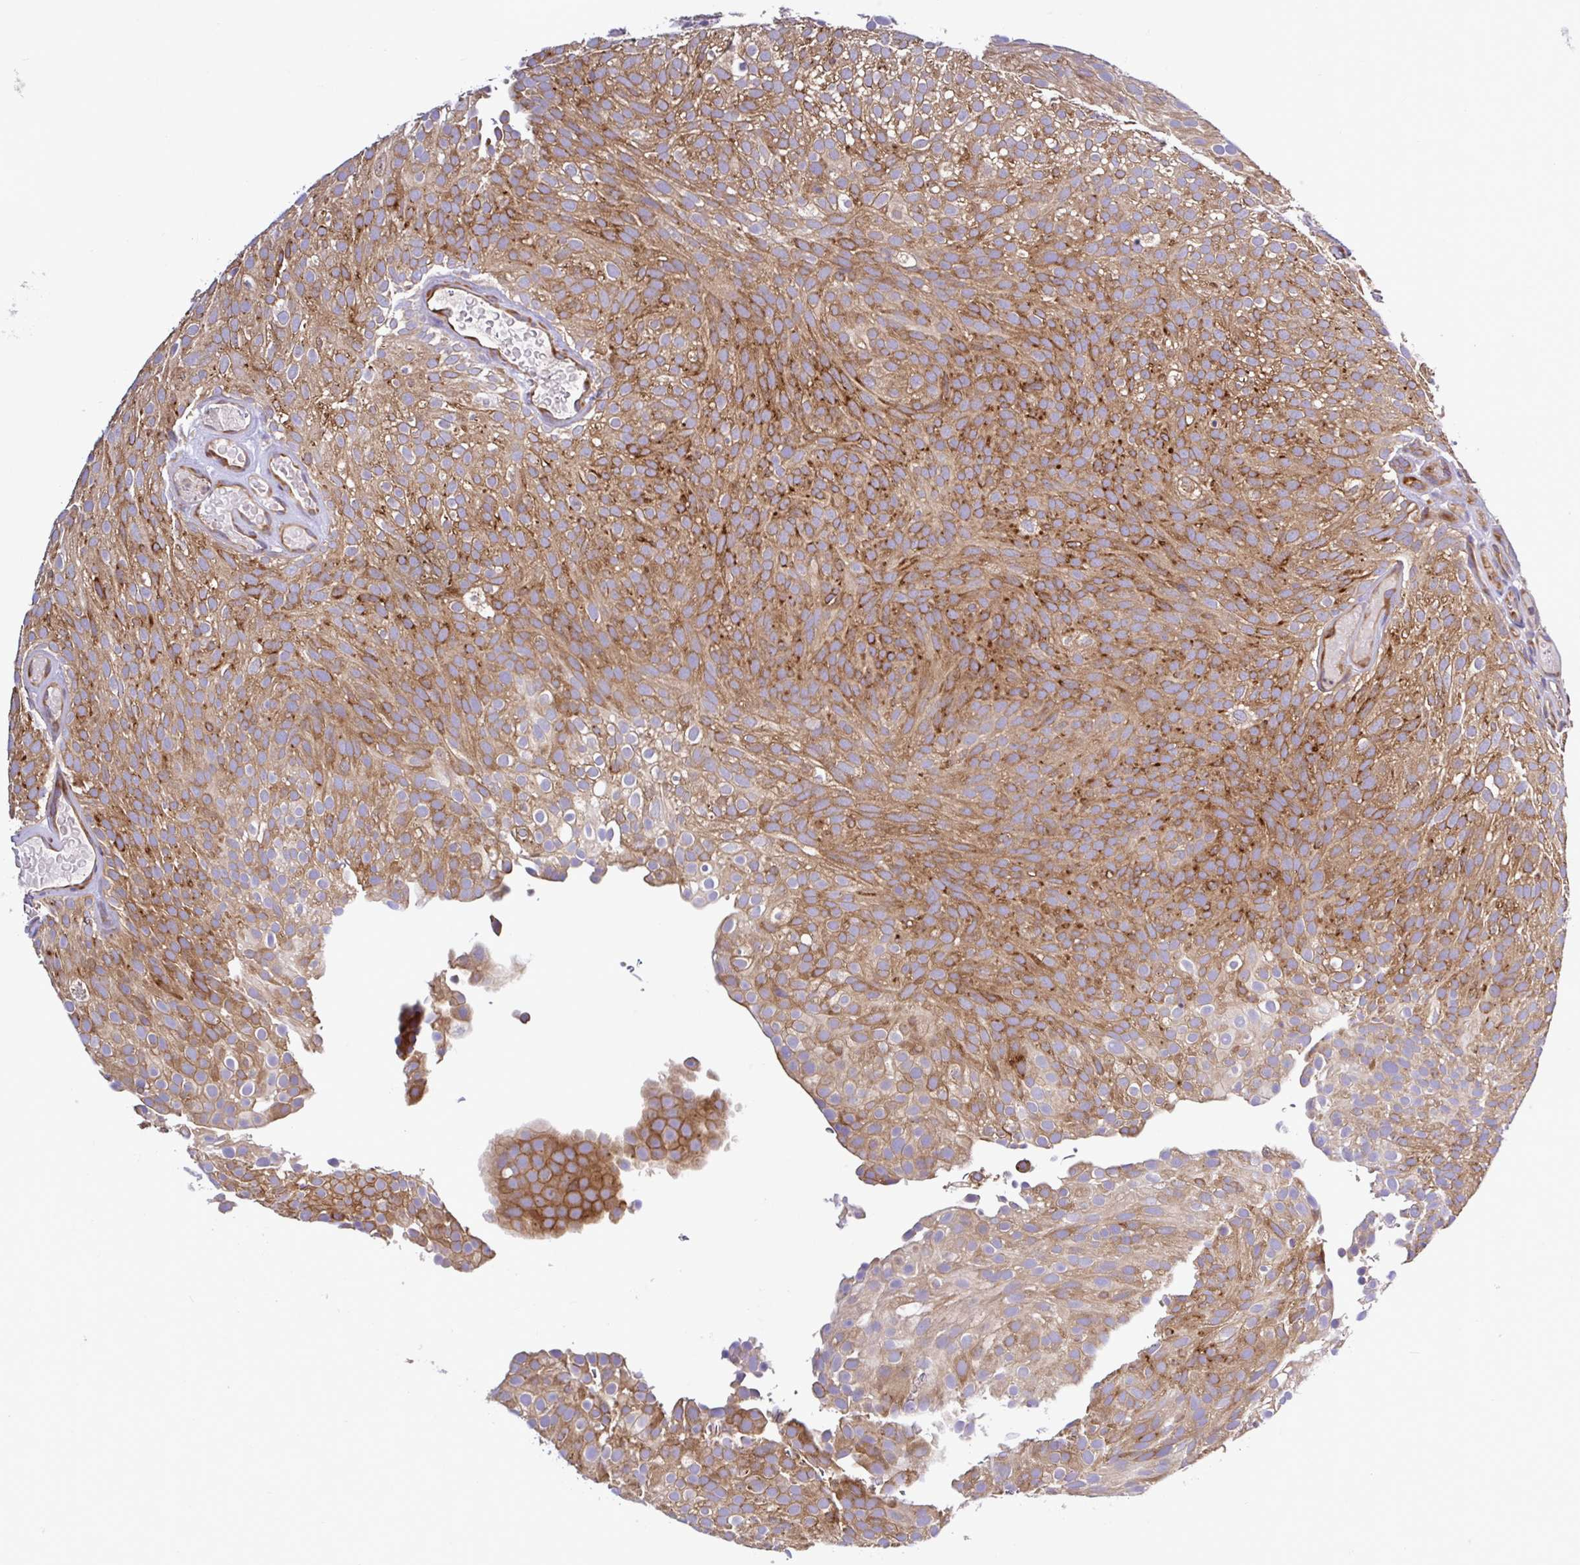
{"staining": {"intensity": "moderate", "quantity": ">75%", "location": "cytoplasmic/membranous"}, "tissue": "urothelial cancer", "cell_type": "Tumor cells", "image_type": "cancer", "snomed": [{"axis": "morphology", "description": "Urothelial carcinoma, Low grade"}, {"axis": "topography", "description": "Urinary bladder"}], "caption": "Moderate cytoplasmic/membranous staining for a protein is present in approximately >75% of tumor cells of urothelial cancer using IHC.", "gene": "LARS1", "patient": {"sex": "male", "age": 78}}